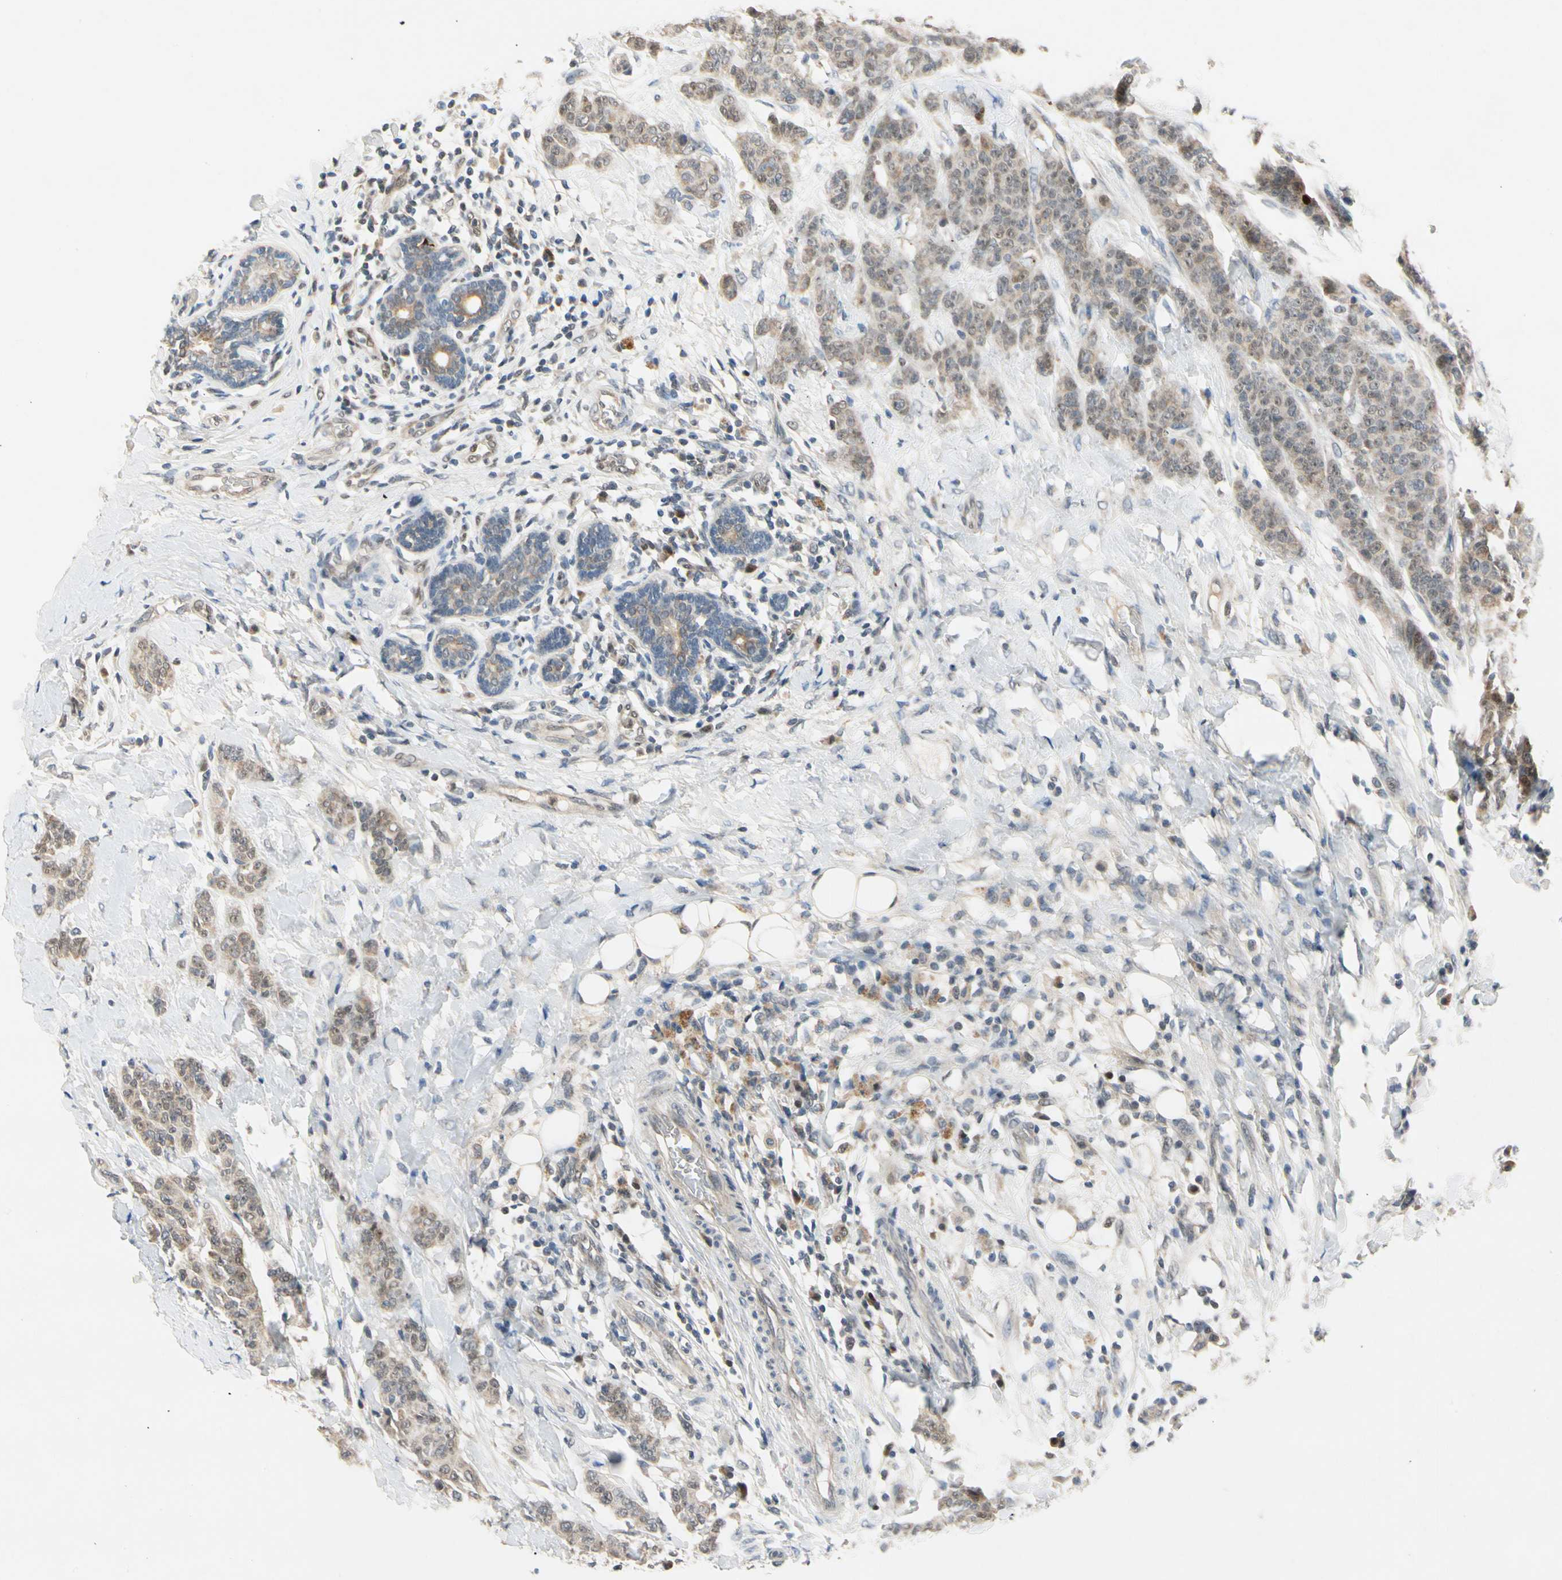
{"staining": {"intensity": "weak", "quantity": ">75%", "location": "cytoplasmic/membranous"}, "tissue": "breast cancer", "cell_type": "Tumor cells", "image_type": "cancer", "snomed": [{"axis": "morphology", "description": "Duct carcinoma"}, {"axis": "topography", "description": "Breast"}], "caption": "Protein expression analysis of human infiltrating ductal carcinoma (breast) reveals weak cytoplasmic/membranous positivity in approximately >75% of tumor cells.", "gene": "RIOX2", "patient": {"sex": "female", "age": 40}}